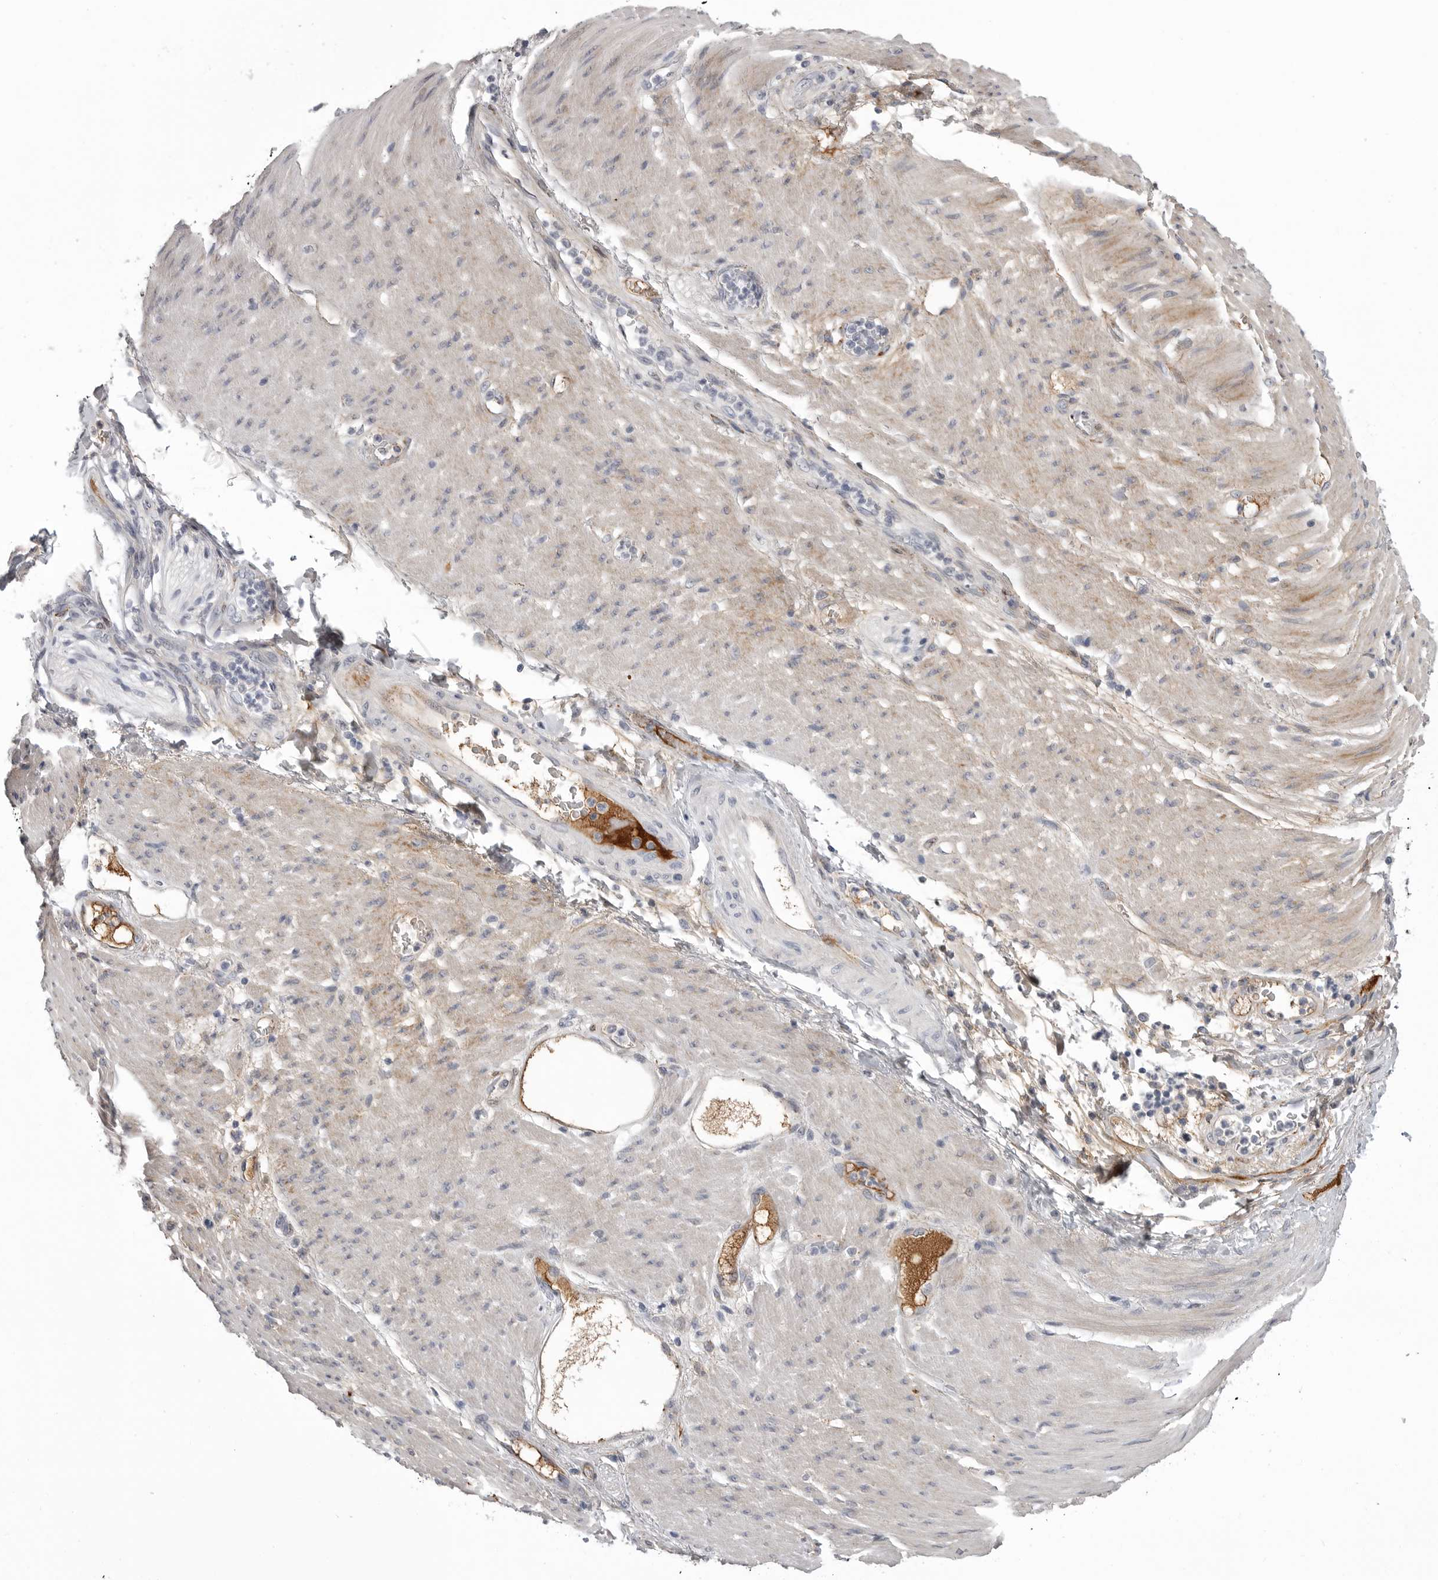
{"staining": {"intensity": "negative", "quantity": "none", "location": "none"}, "tissue": "stomach cancer", "cell_type": "Tumor cells", "image_type": "cancer", "snomed": [{"axis": "morphology", "description": "Adenocarcinoma, NOS"}, {"axis": "topography", "description": "Stomach"}], "caption": "The micrograph reveals no staining of tumor cells in stomach cancer (adenocarcinoma). Brightfield microscopy of immunohistochemistry stained with DAB (brown) and hematoxylin (blue), captured at high magnification.", "gene": "SERPING1", "patient": {"sex": "female", "age": 73}}